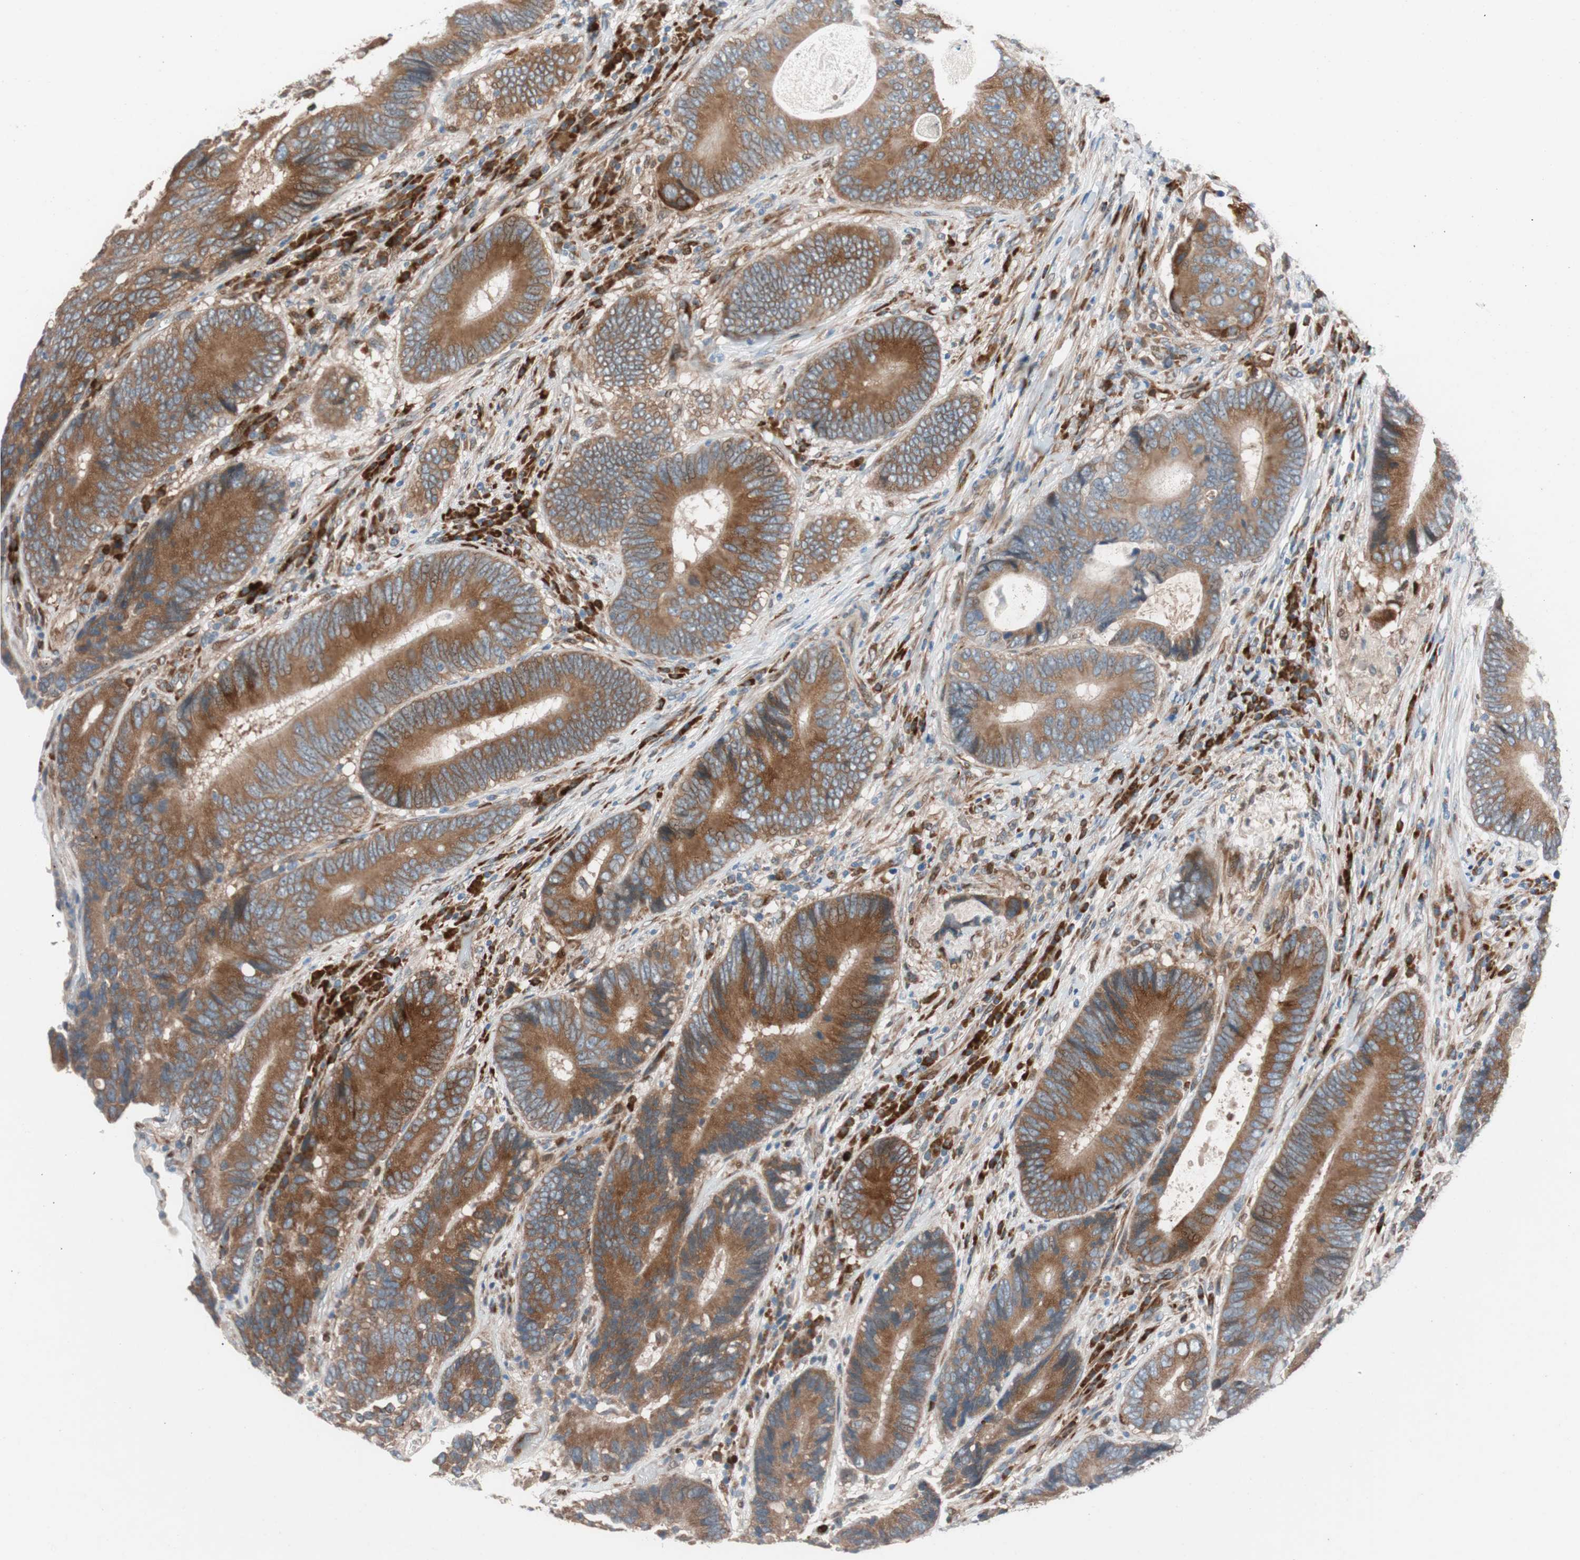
{"staining": {"intensity": "strong", "quantity": ">75%", "location": "cytoplasmic/membranous"}, "tissue": "colorectal cancer", "cell_type": "Tumor cells", "image_type": "cancer", "snomed": [{"axis": "morphology", "description": "Adenocarcinoma, NOS"}, {"axis": "topography", "description": "Colon"}], "caption": "There is high levels of strong cytoplasmic/membranous staining in tumor cells of colorectal cancer, as demonstrated by immunohistochemical staining (brown color).", "gene": "FAAH", "patient": {"sex": "female", "age": 78}}